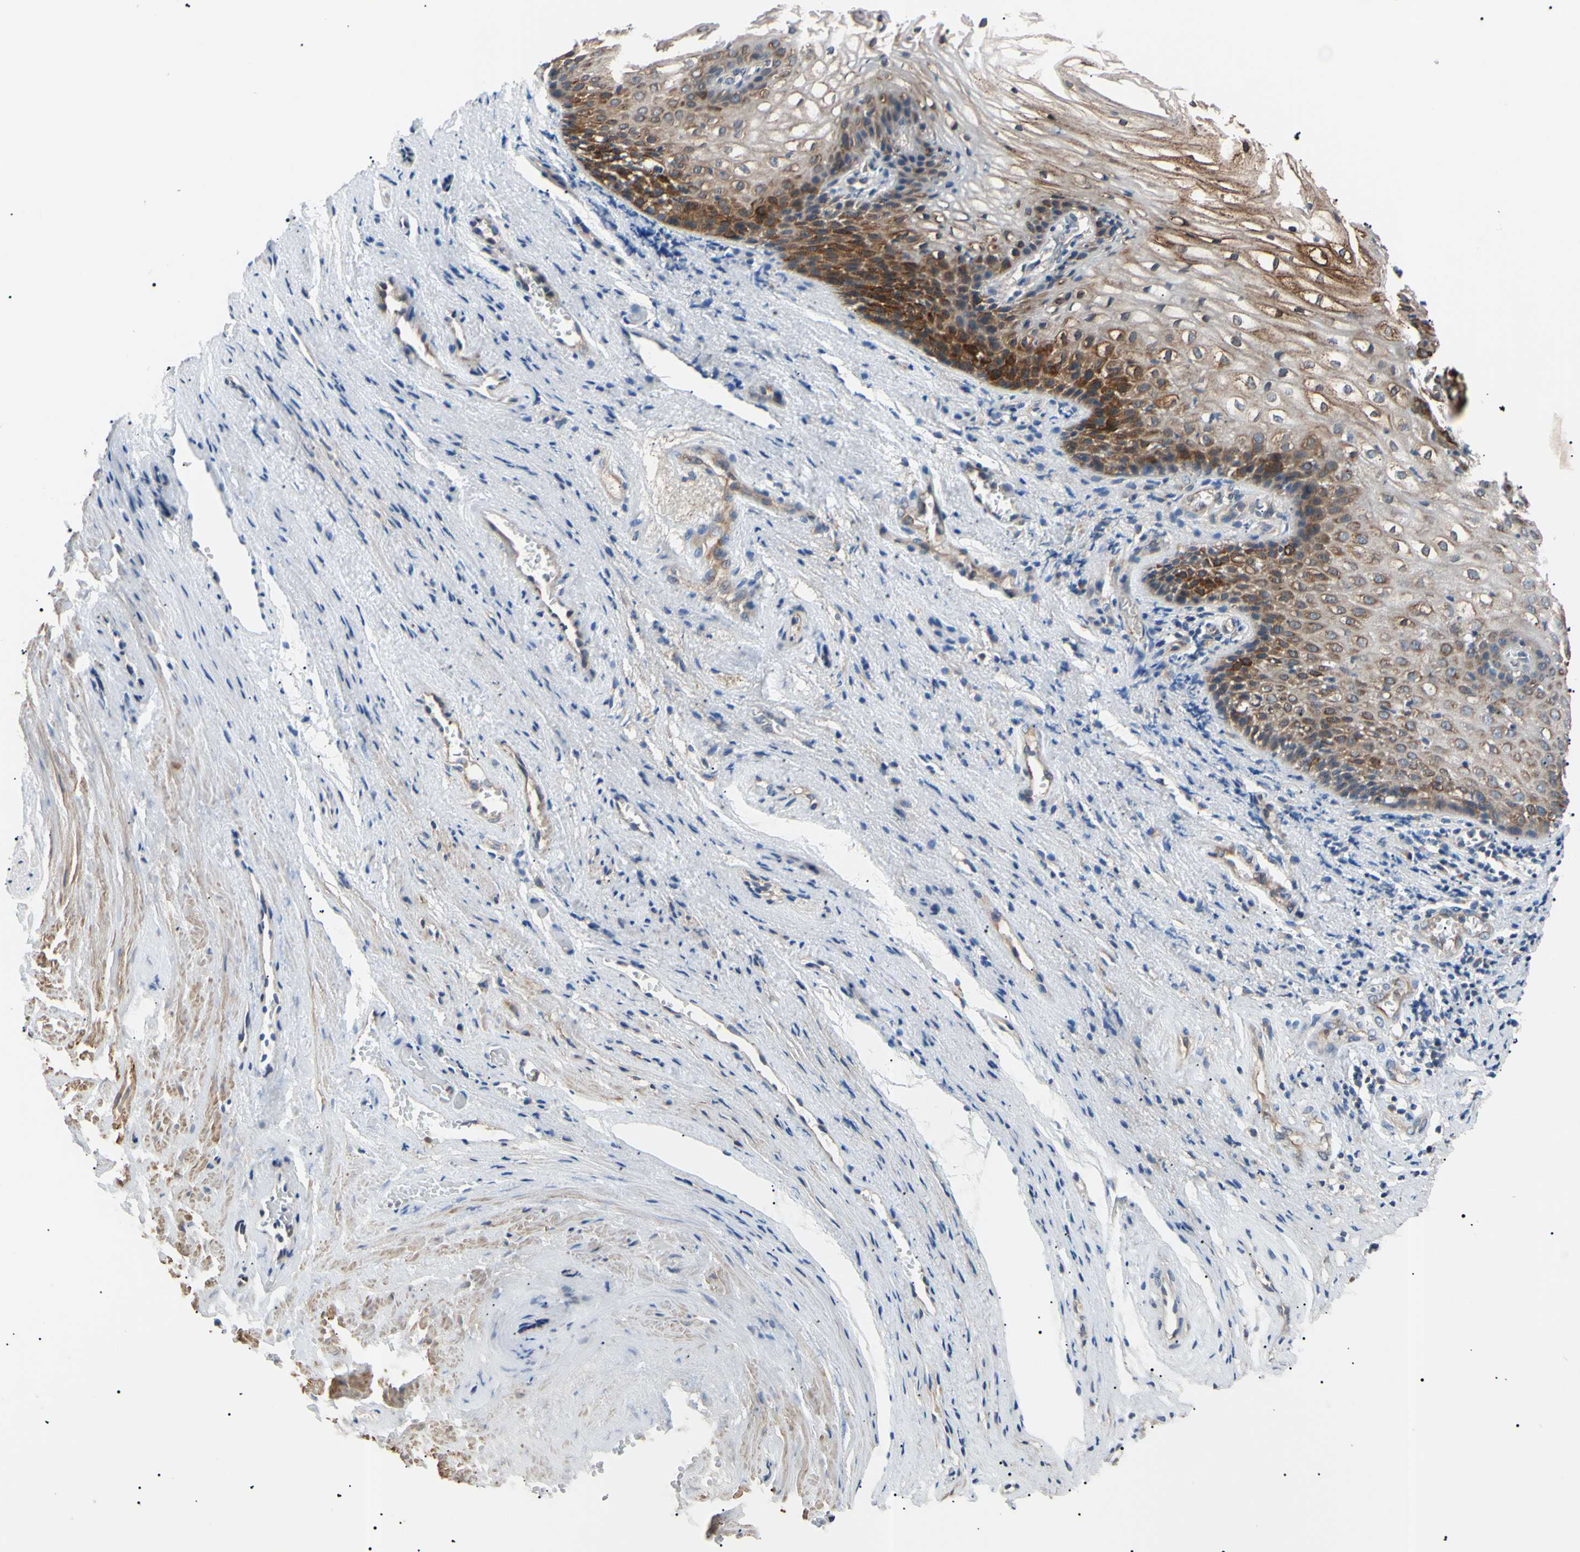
{"staining": {"intensity": "moderate", "quantity": ">75%", "location": "cytoplasmic/membranous"}, "tissue": "vagina", "cell_type": "Squamous epithelial cells", "image_type": "normal", "snomed": [{"axis": "morphology", "description": "Normal tissue, NOS"}, {"axis": "topography", "description": "Vagina"}], "caption": "Vagina stained with DAB (3,3'-diaminobenzidine) immunohistochemistry reveals medium levels of moderate cytoplasmic/membranous staining in about >75% of squamous epithelial cells.", "gene": "VAPA", "patient": {"sex": "female", "age": 34}}